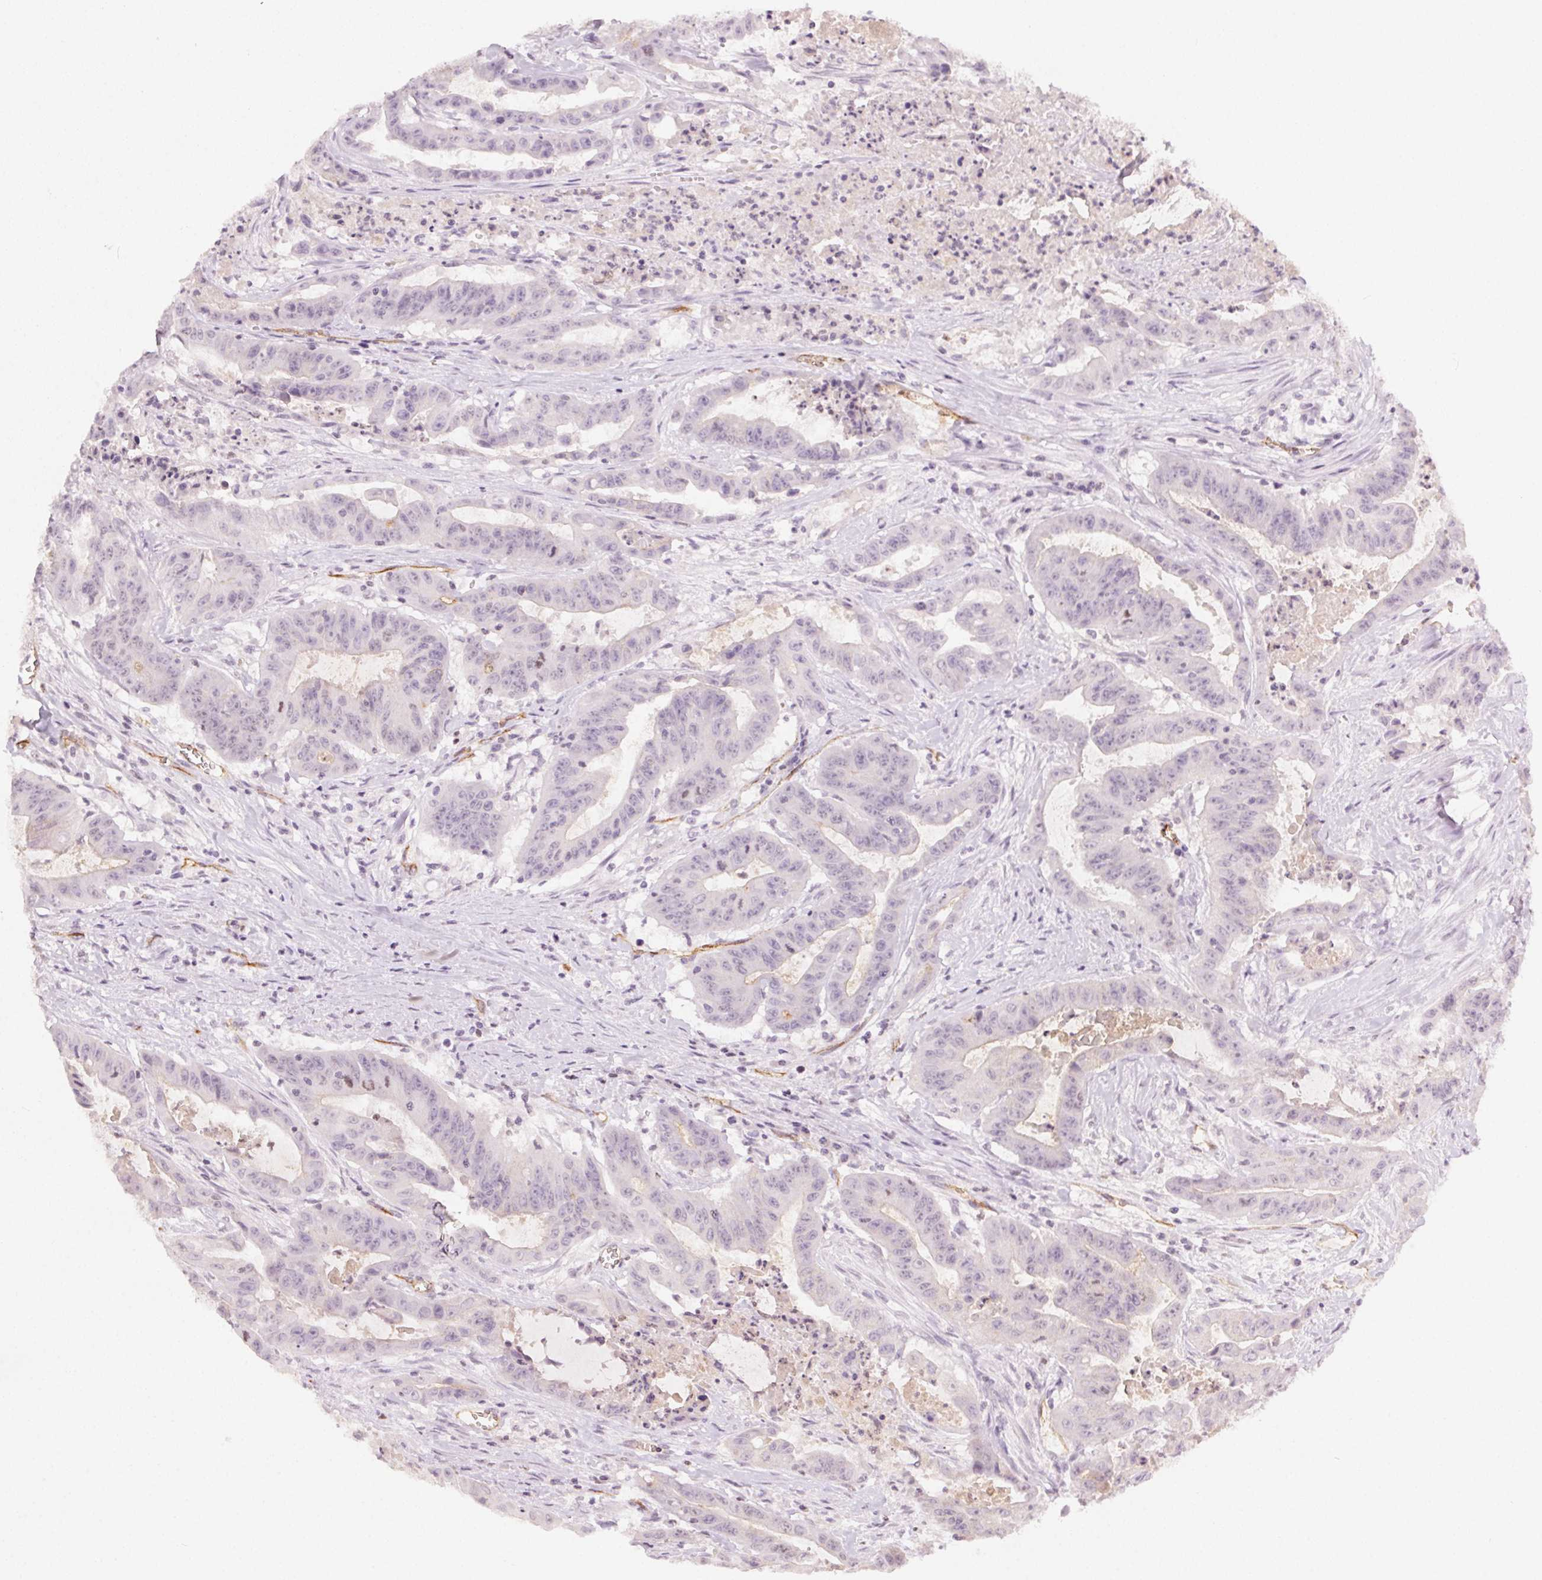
{"staining": {"intensity": "weak", "quantity": "<25%", "location": "cytoplasmic/membranous"}, "tissue": "colorectal cancer", "cell_type": "Tumor cells", "image_type": "cancer", "snomed": [{"axis": "morphology", "description": "Adenocarcinoma, NOS"}, {"axis": "topography", "description": "Colon"}], "caption": "Colorectal cancer (adenocarcinoma) was stained to show a protein in brown. There is no significant expression in tumor cells.", "gene": "PODXL", "patient": {"sex": "male", "age": 33}}